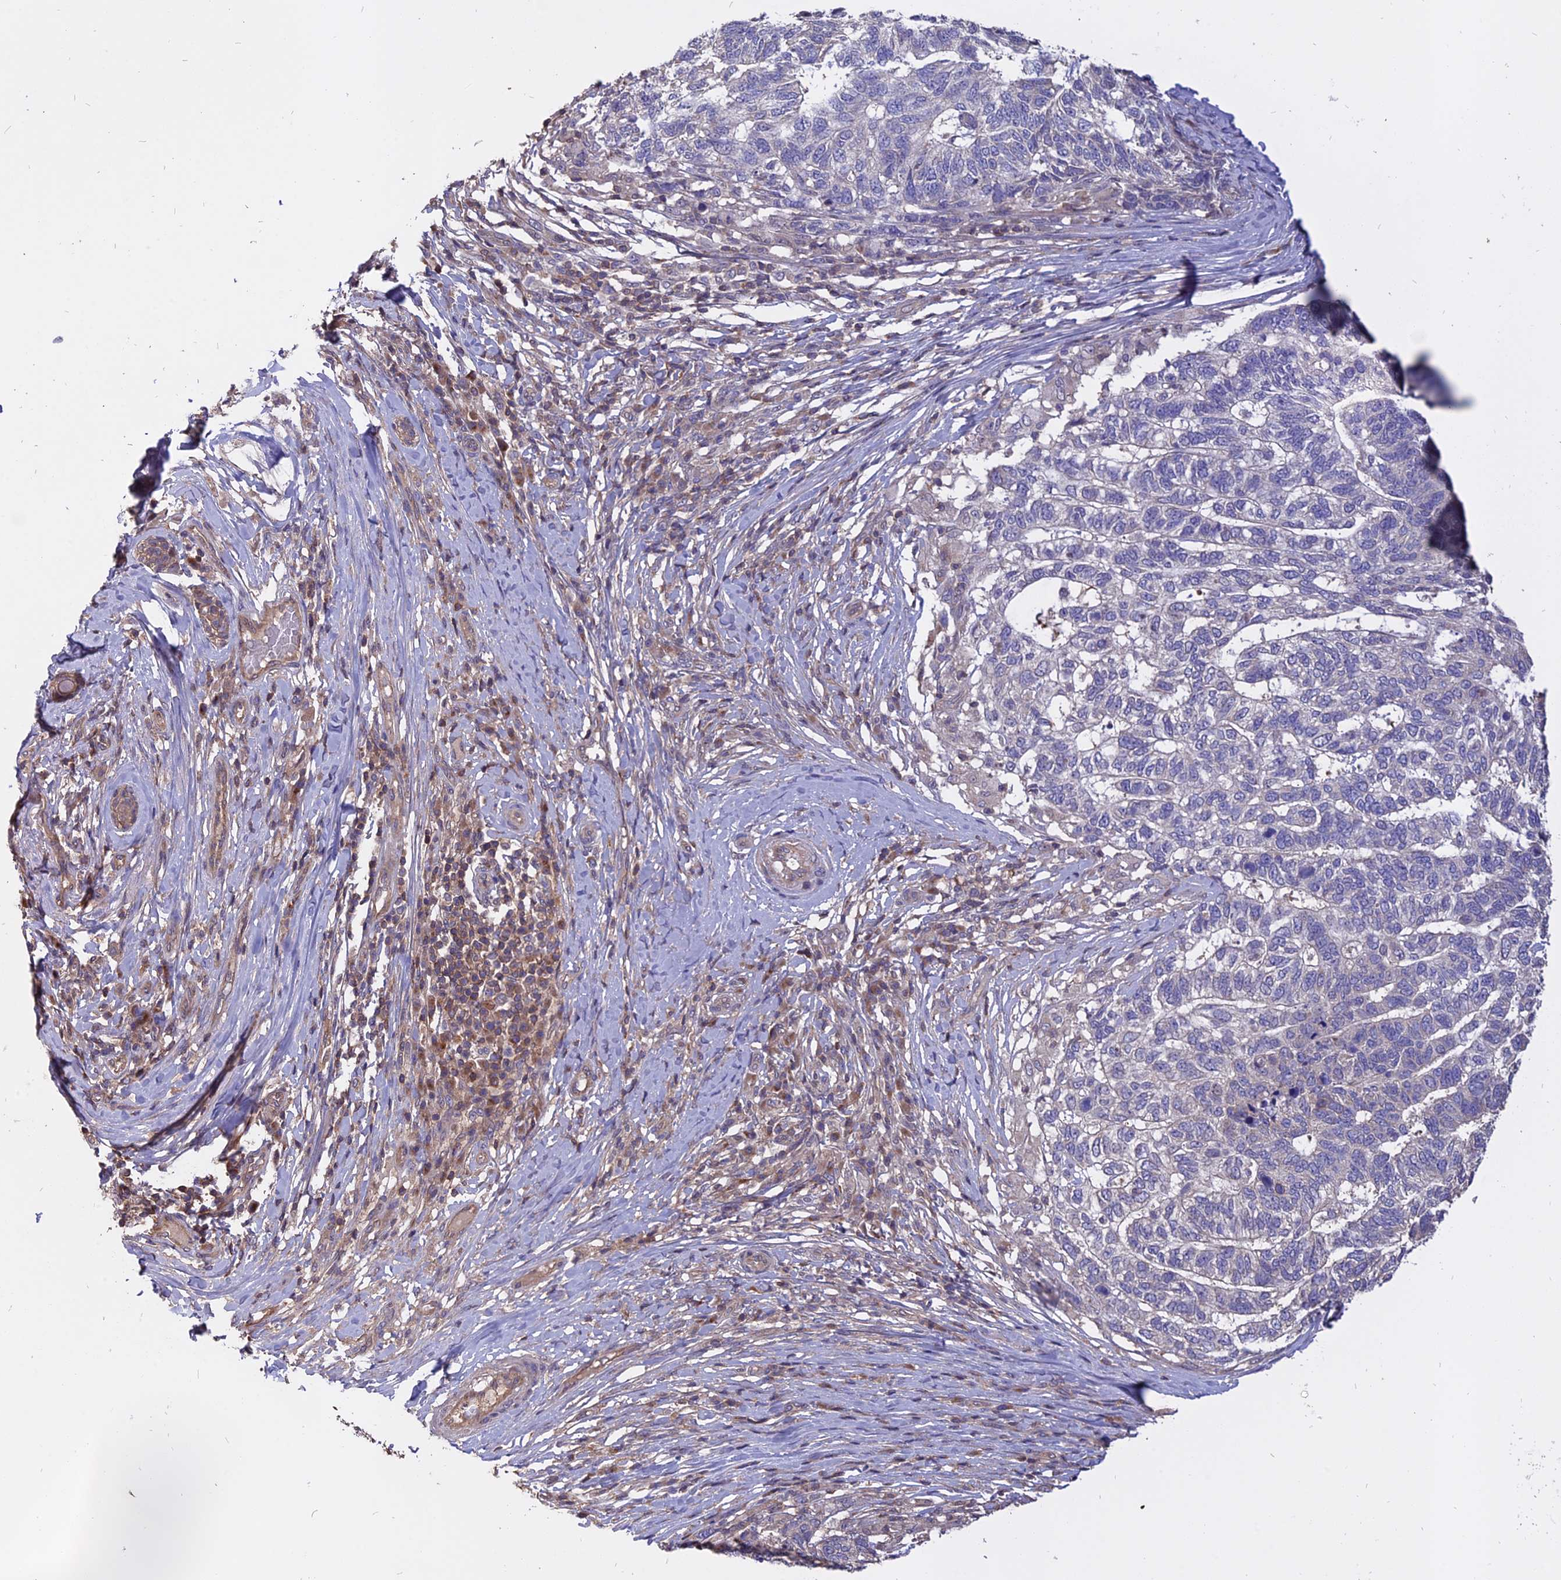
{"staining": {"intensity": "negative", "quantity": "none", "location": "none"}, "tissue": "skin cancer", "cell_type": "Tumor cells", "image_type": "cancer", "snomed": [{"axis": "morphology", "description": "Basal cell carcinoma"}, {"axis": "topography", "description": "Skin"}], "caption": "A photomicrograph of skin cancer stained for a protein reveals no brown staining in tumor cells.", "gene": "CARMIL2", "patient": {"sex": "female", "age": 65}}